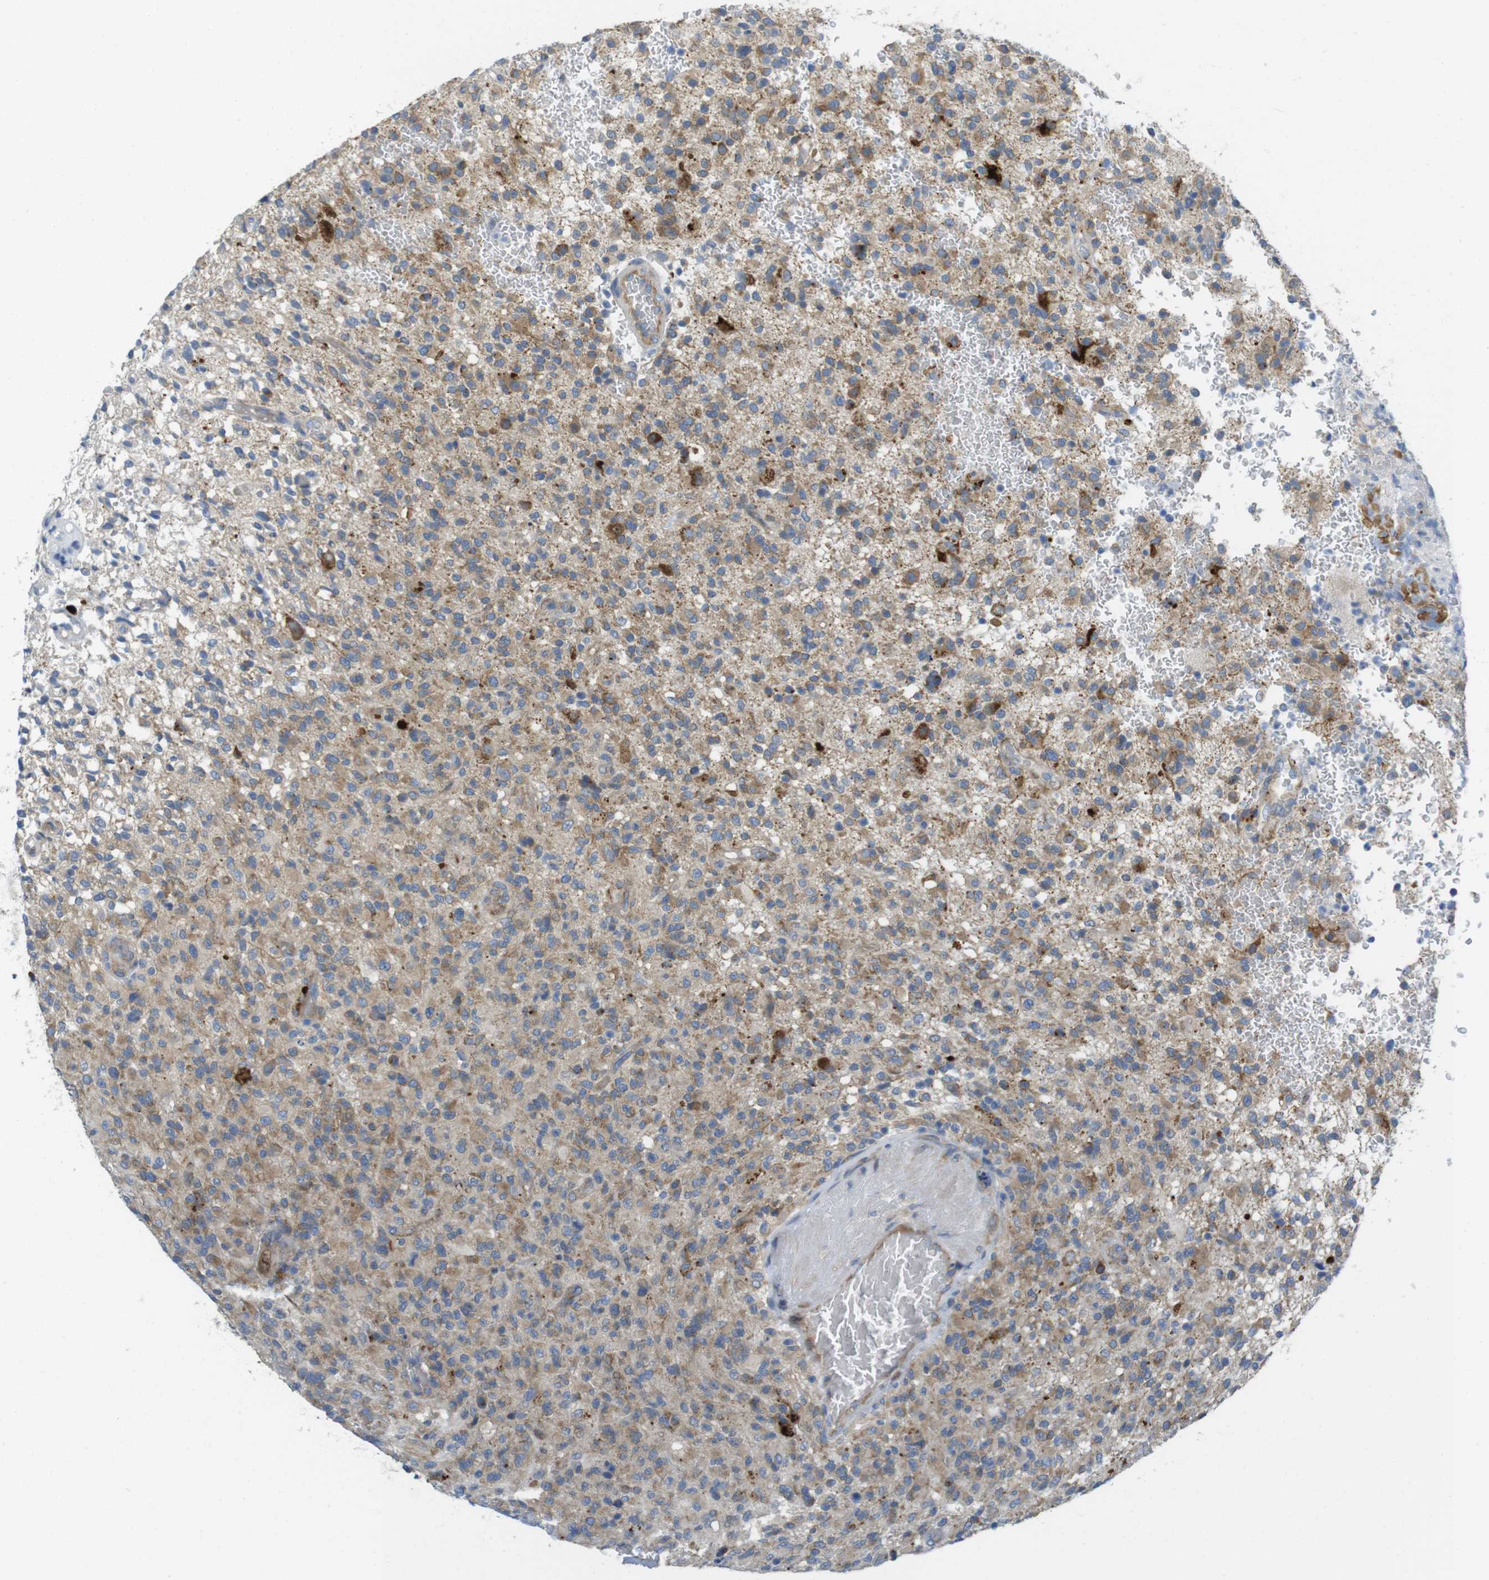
{"staining": {"intensity": "moderate", "quantity": ">75%", "location": "cytoplasmic/membranous"}, "tissue": "glioma", "cell_type": "Tumor cells", "image_type": "cancer", "snomed": [{"axis": "morphology", "description": "Glioma, malignant, High grade"}, {"axis": "topography", "description": "Brain"}], "caption": "Protein expression analysis of human glioma reveals moderate cytoplasmic/membranous staining in about >75% of tumor cells.", "gene": "TMEM234", "patient": {"sex": "male", "age": 71}}